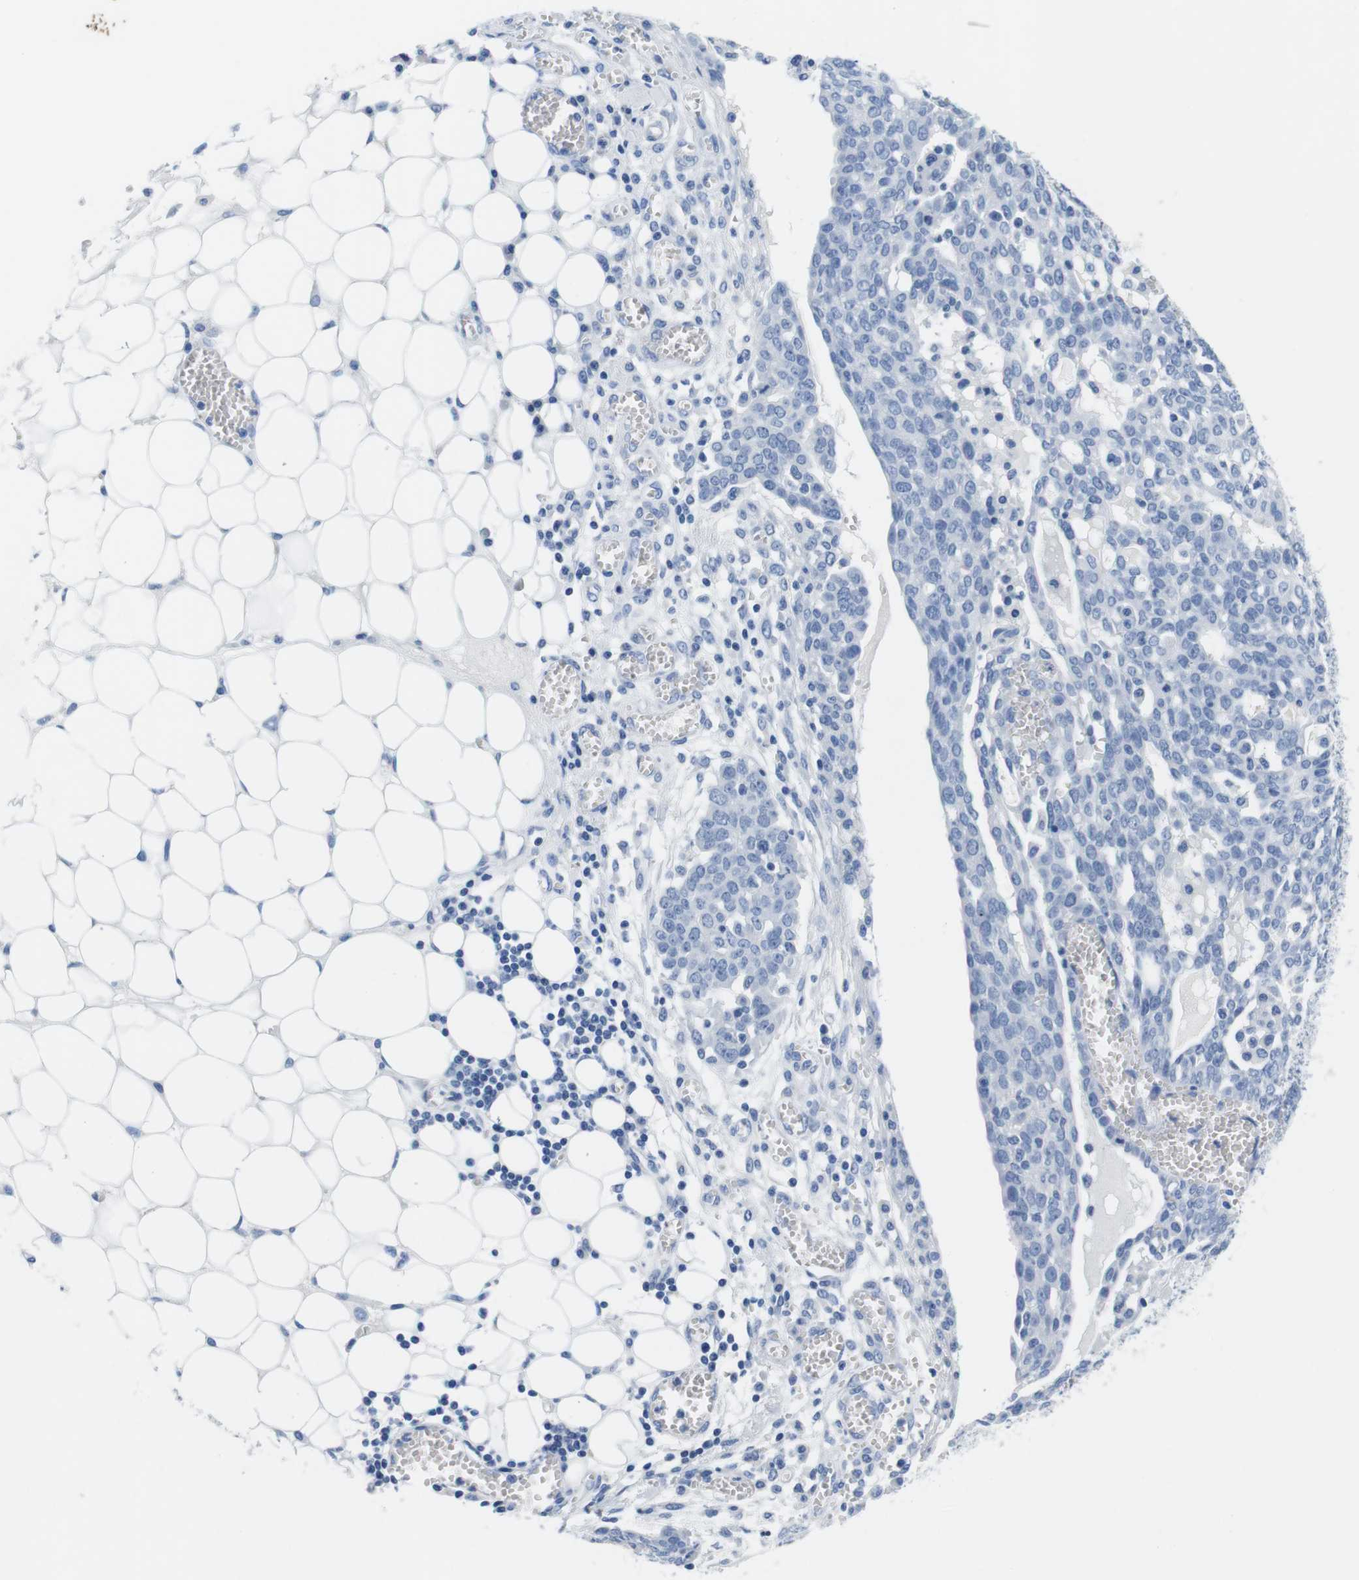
{"staining": {"intensity": "negative", "quantity": "none", "location": "none"}, "tissue": "ovarian cancer", "cell_type": "Tumor cells", "image_type": "cancer", "snomed": [{"axis": "morphology", "description": "Cystadenocarcinoma, serous, NOS"}, {"axis": "topography", "description": "Soft tissue"}, {"axis": "topography", "description": "Ovary"}], "caption": "Immunohistochemistry photomicrograph of neoplastic tissue: serous cystadenocarcinoma (ovarian) stained with DAB (3,3'-diaminobenzidine) reveals no significant protein positivity in tumor cells.", "gene": "MAP6", "patient": {"sex": "female", "age": 57}}